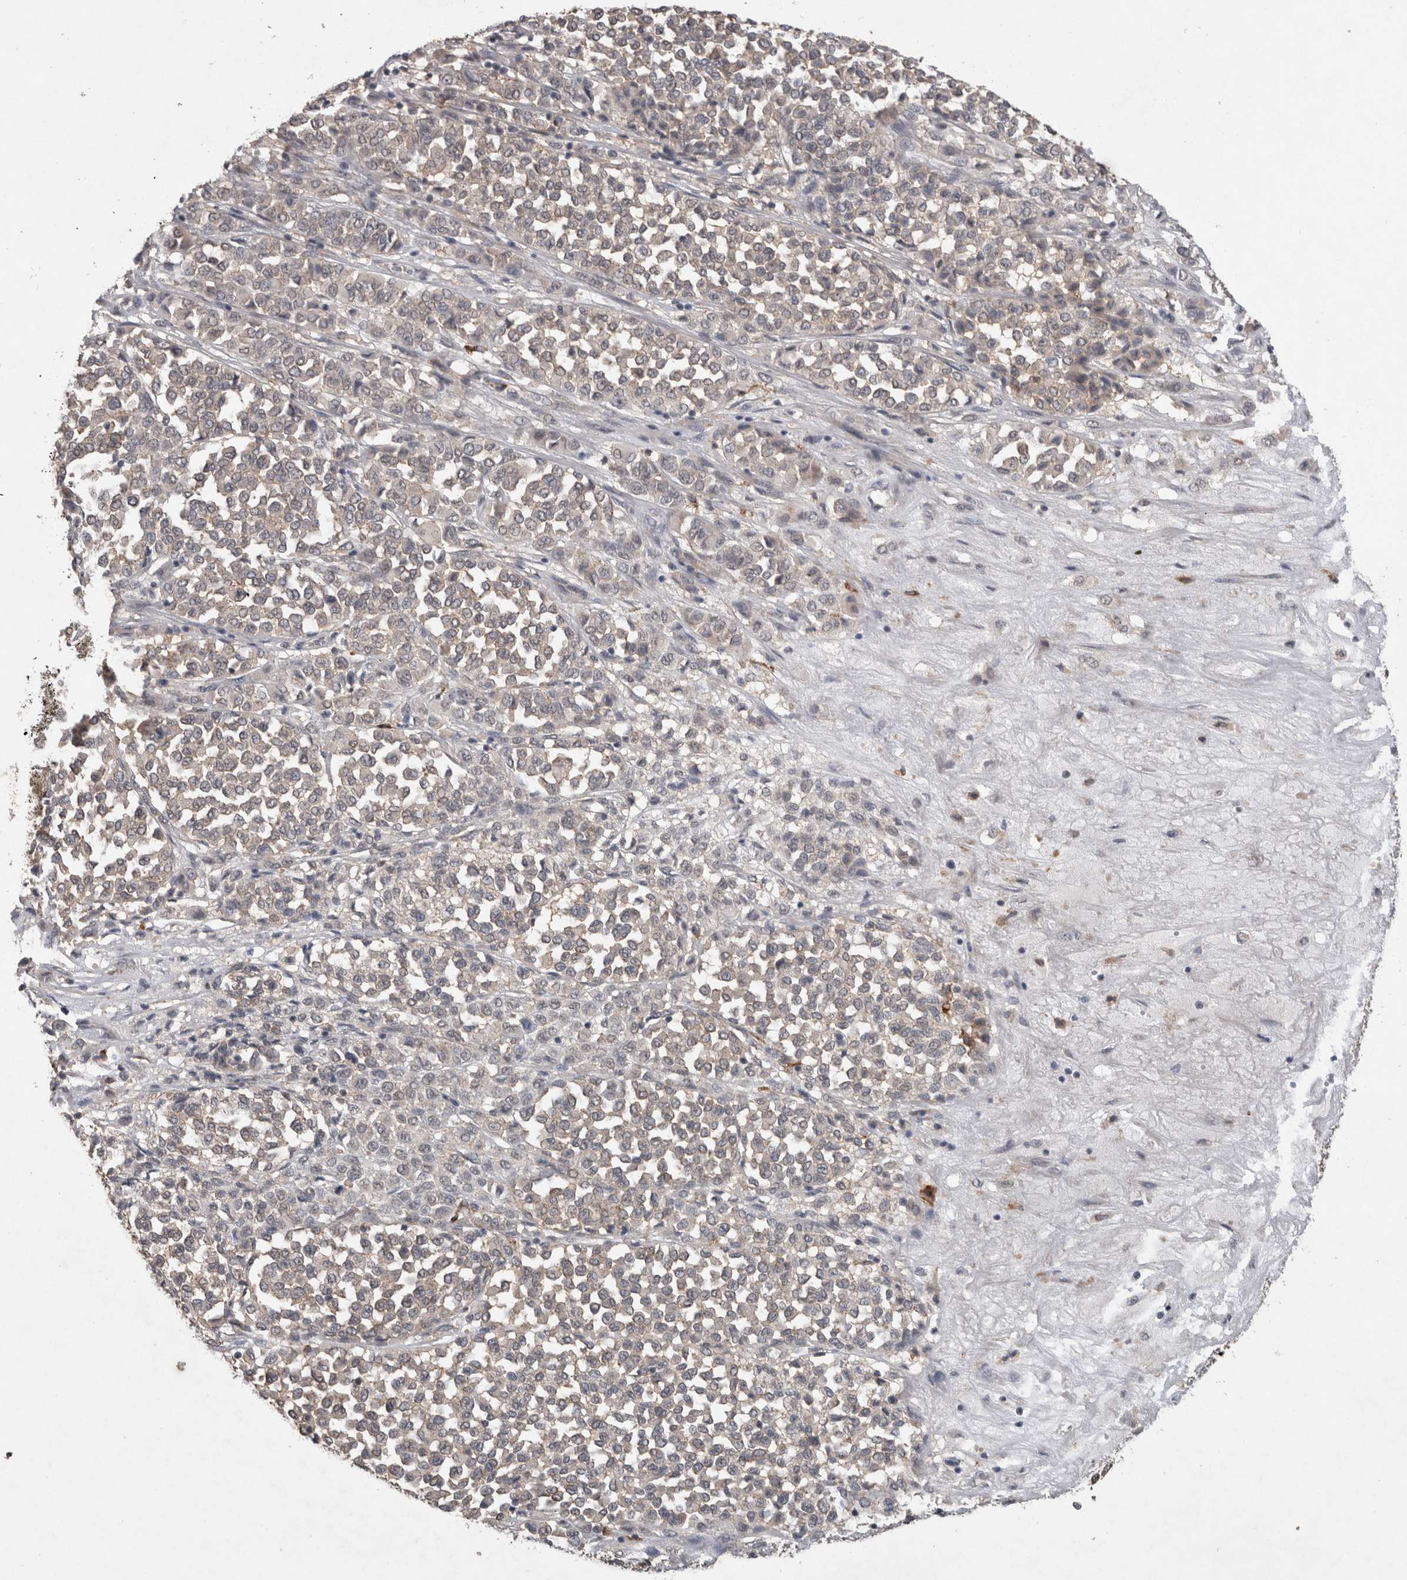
{"staining": {"intensity": "weak", "quantity": "25%-75%", "location": "cytoplasmic/membranous"}, "tissue": "melanoma", "cell_type": "Tumor cells", "image_type": "cancer", "snomed": [{"axis": "morphology", "description": "Malignant melanoma, Metastatic site"}, {"axis": "topography", "description": "Pancreas"}], "caption": "Melanoma stained with a brown dye displays weak cytoplasmic/membranous positive staining in about 25%-75% of tumor cells.", "gene": "RHPN1", "patient": {"sex": "female", "age": 30}}